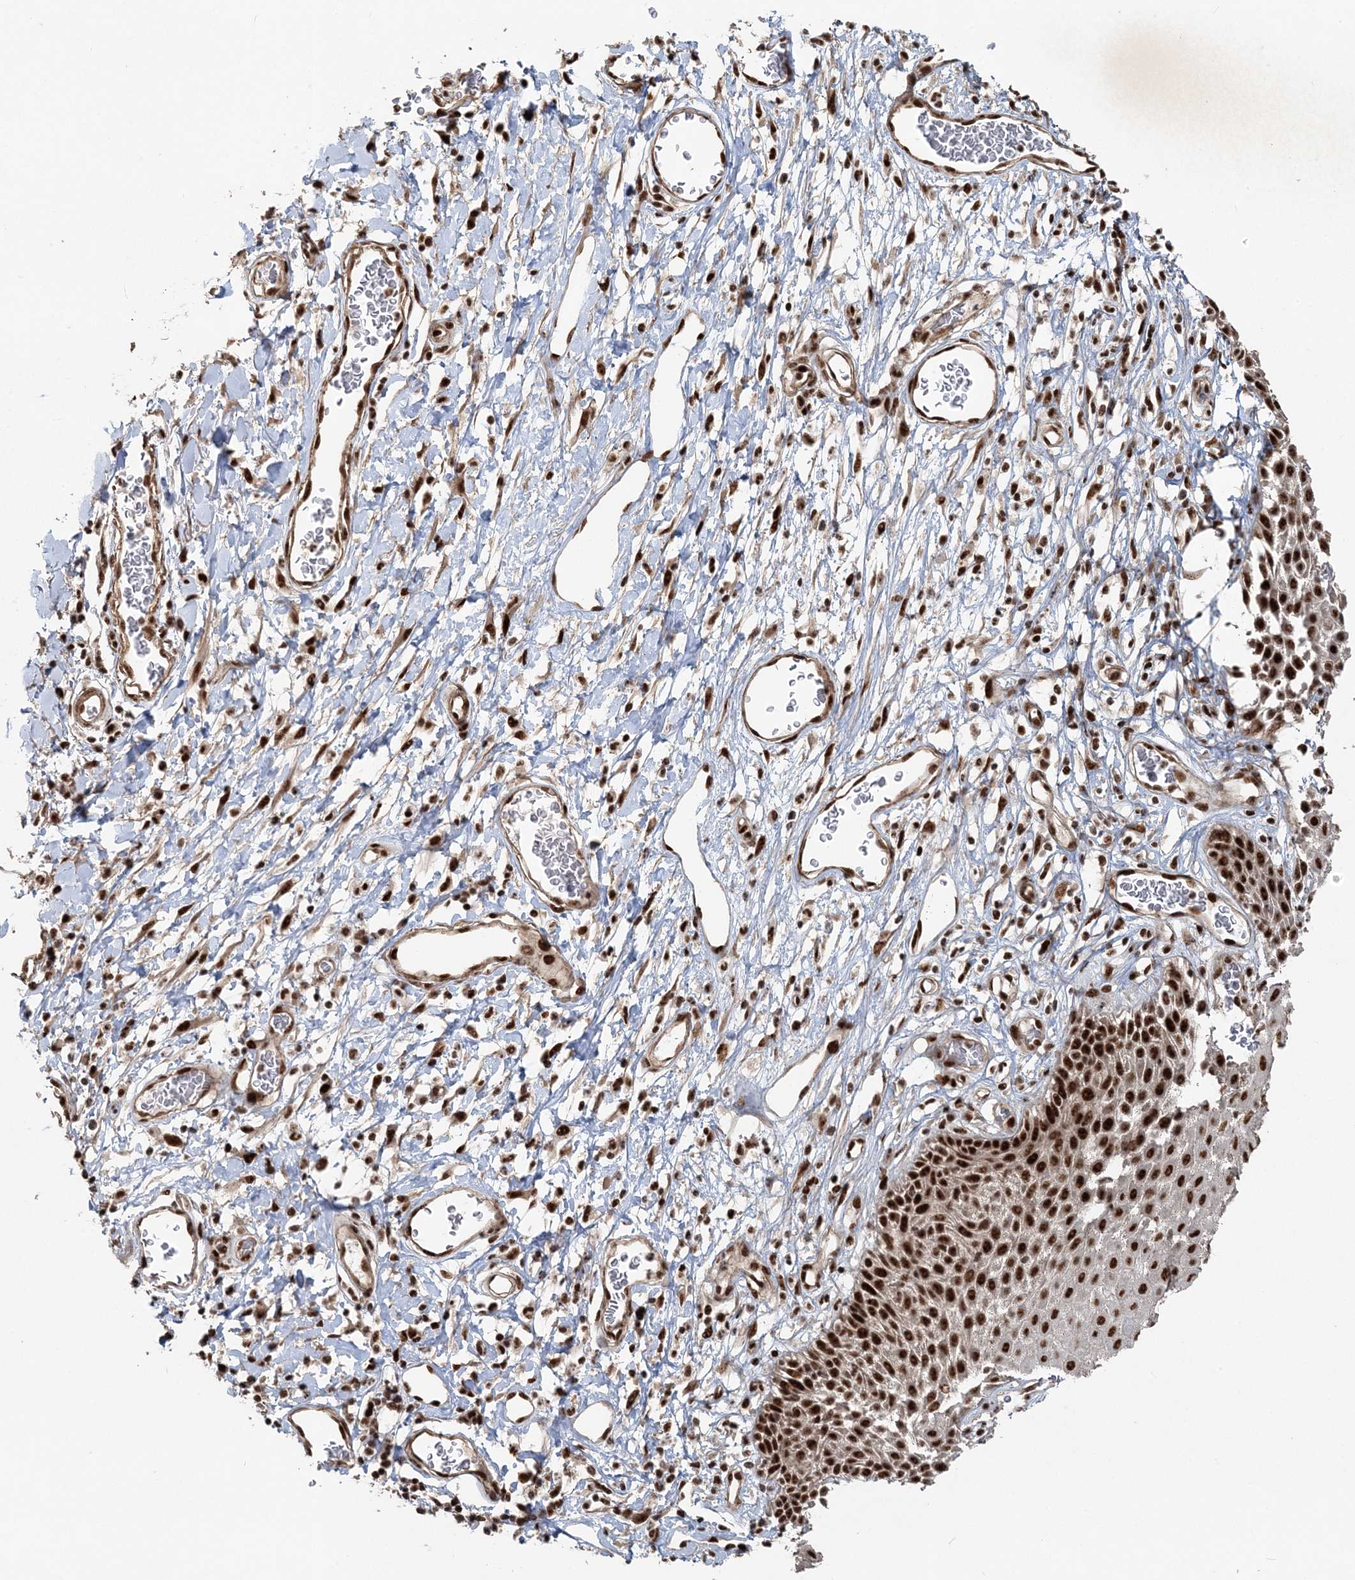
{"staining": {"intensity": "strong", "quantity": ">75%", "location": "nuclear"}, "tissue": "skin", "cell_type": "Epidermal cells", "image_type": "normal", "snomed": [{"axis": "morphology", "description": "Normal tissue, NOS"}, {"axis": "topography", "description": "Vulva"}], "caption": "Skin was stained to show a protein in brown. There is high levels of strong nuclear expression in approximately >75% of epidermal cells. (Brightfield microscopy of DAB IHC at high magnification).", "gene": "EXOSC8", "patient": {"sex": "female", "age": 68}}